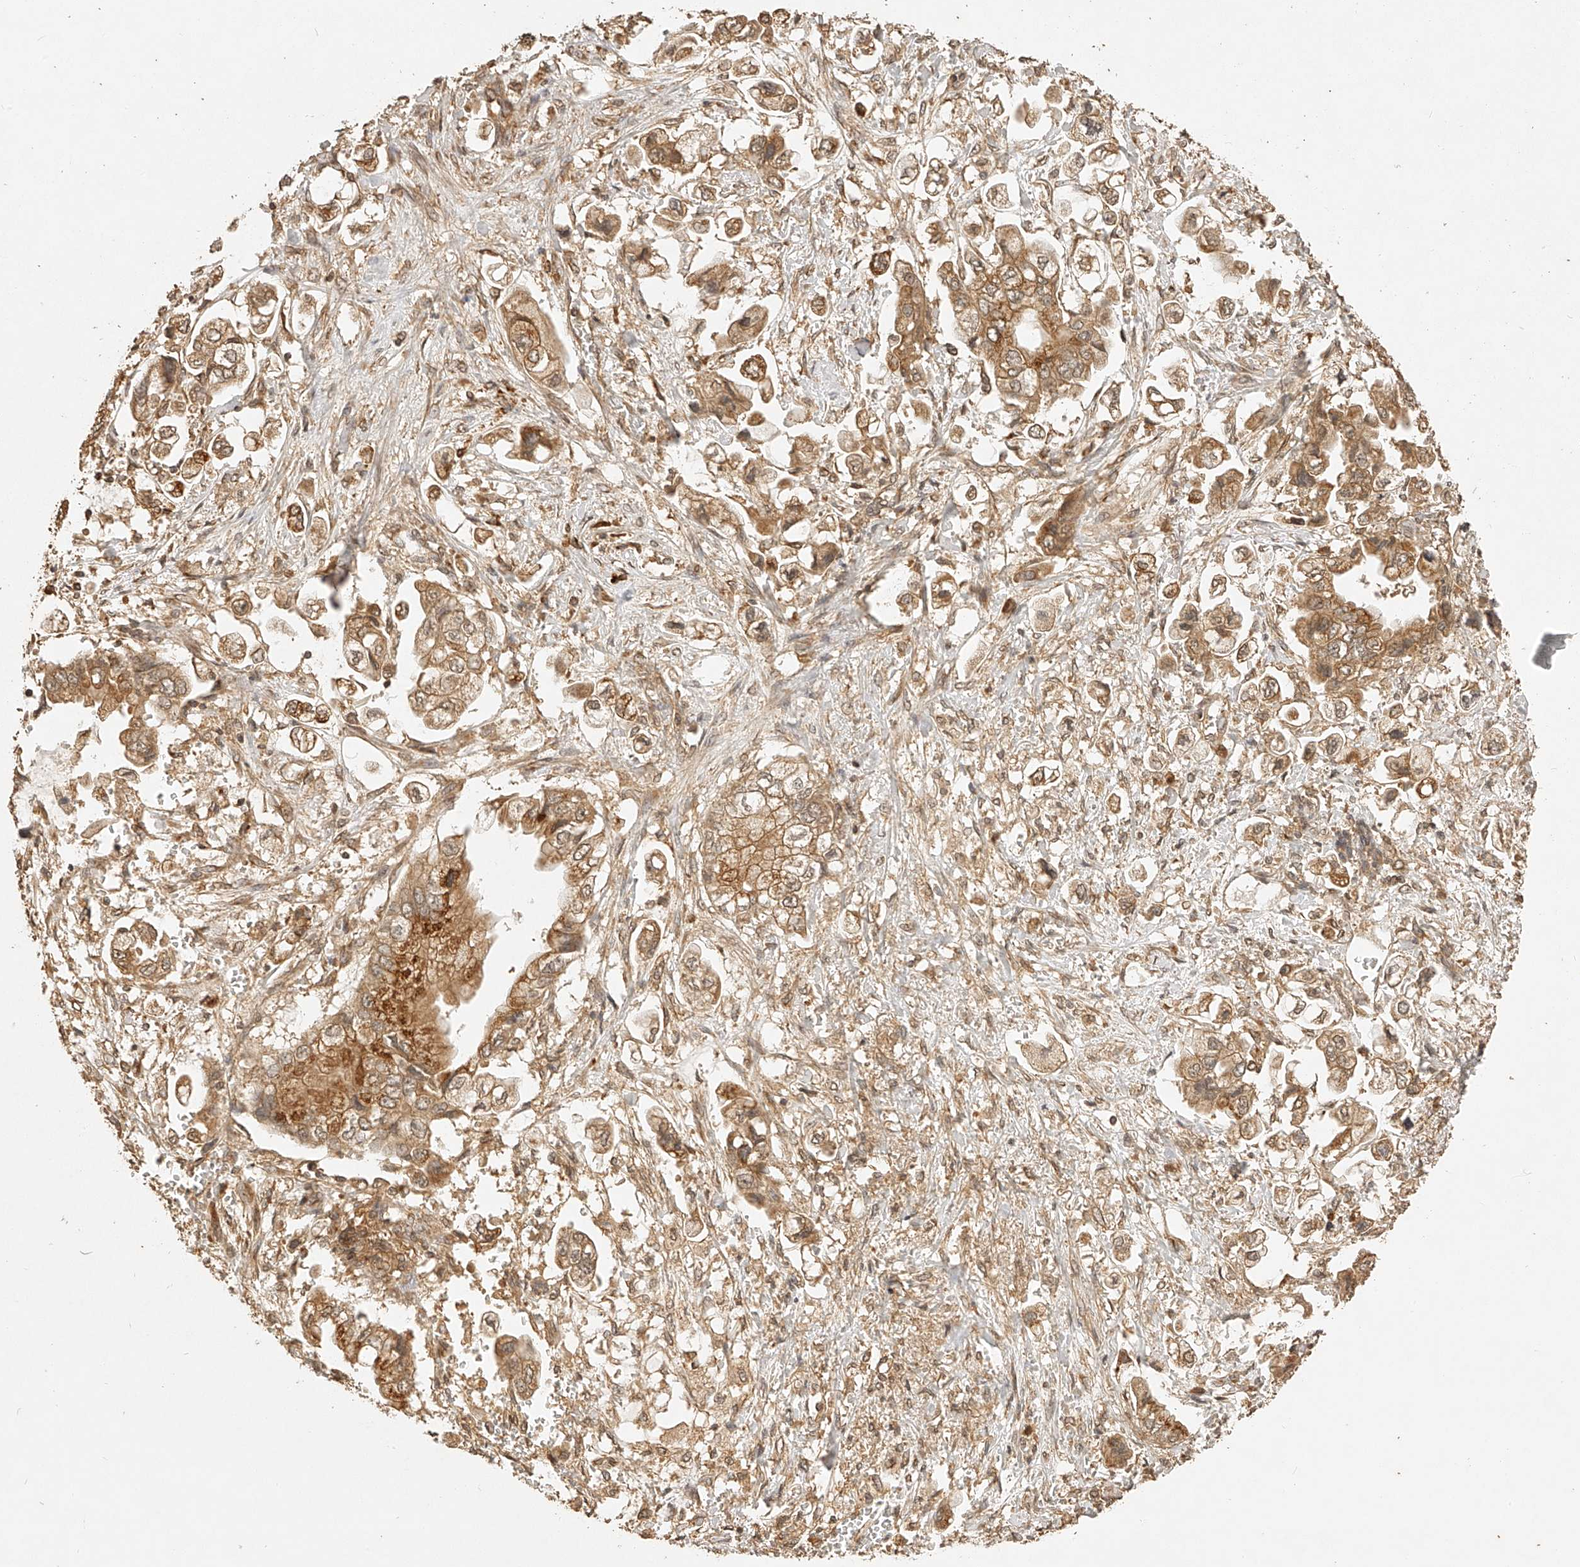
{"staining": {"intensity": "moderate", "quantity": ">75%", "location": "cytoplasmic/membranous"}, "tissue": "stomach cancer", "cell_type": "Tumor cells", "image_type": "cancer", "snomed": [{"axis": "morphology", "description": "Adenocarcinoma, NOS"}, {"axis": "topography", "description": "Stomach"}], "caption": "Tumor cells show moderate cytoplasmic/membranous positivity in approximately >75% of cells in adenocarcinoma (stomach).", "gene": "BCL2L11", "patient": {"sex": "male", "age": 62}}